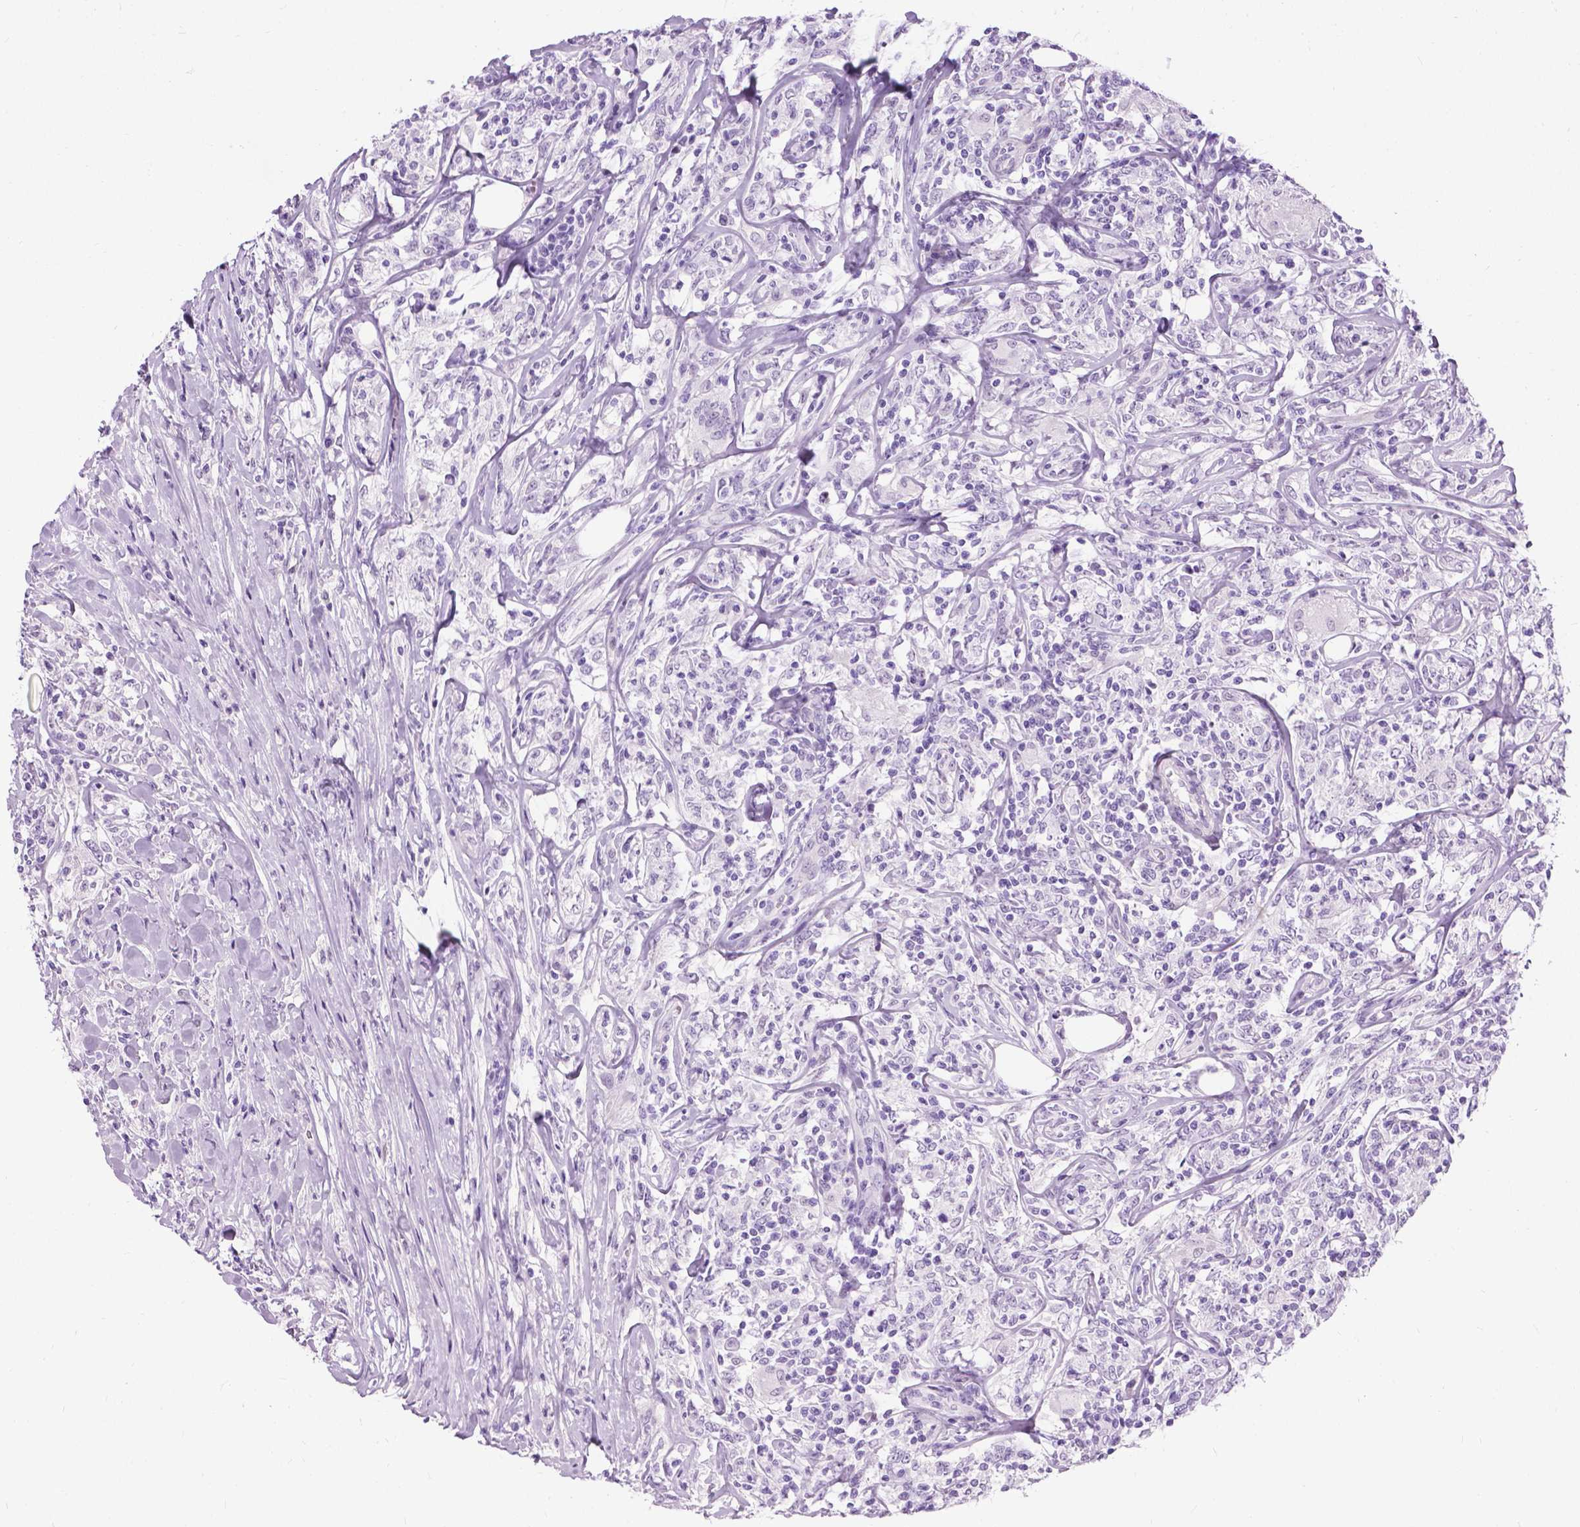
{"staining": {"intensity": "negative", "quantity": "none", "location": "none"}, "tissue": "lymphoma", "cell_type": "Tumor cells", "image_type": "cancer", "snomed": [{"axis": "morphology", "description": "Malignant lymphoma, non-Hodgkin's type, High grade"}, {"axis": "topography", "description": "Lymph node"}], "caption": "A high-resolution photomicrograph shows immunohistochemistry (IHC) staining of high-grade malignant lymphoma, non-Hodgkin's type, which shows no significant positivity in tumor cells. Nuclei are stained in blue.", "gene": "PROB1", "patient": {"sex": "female", "age": 84}}